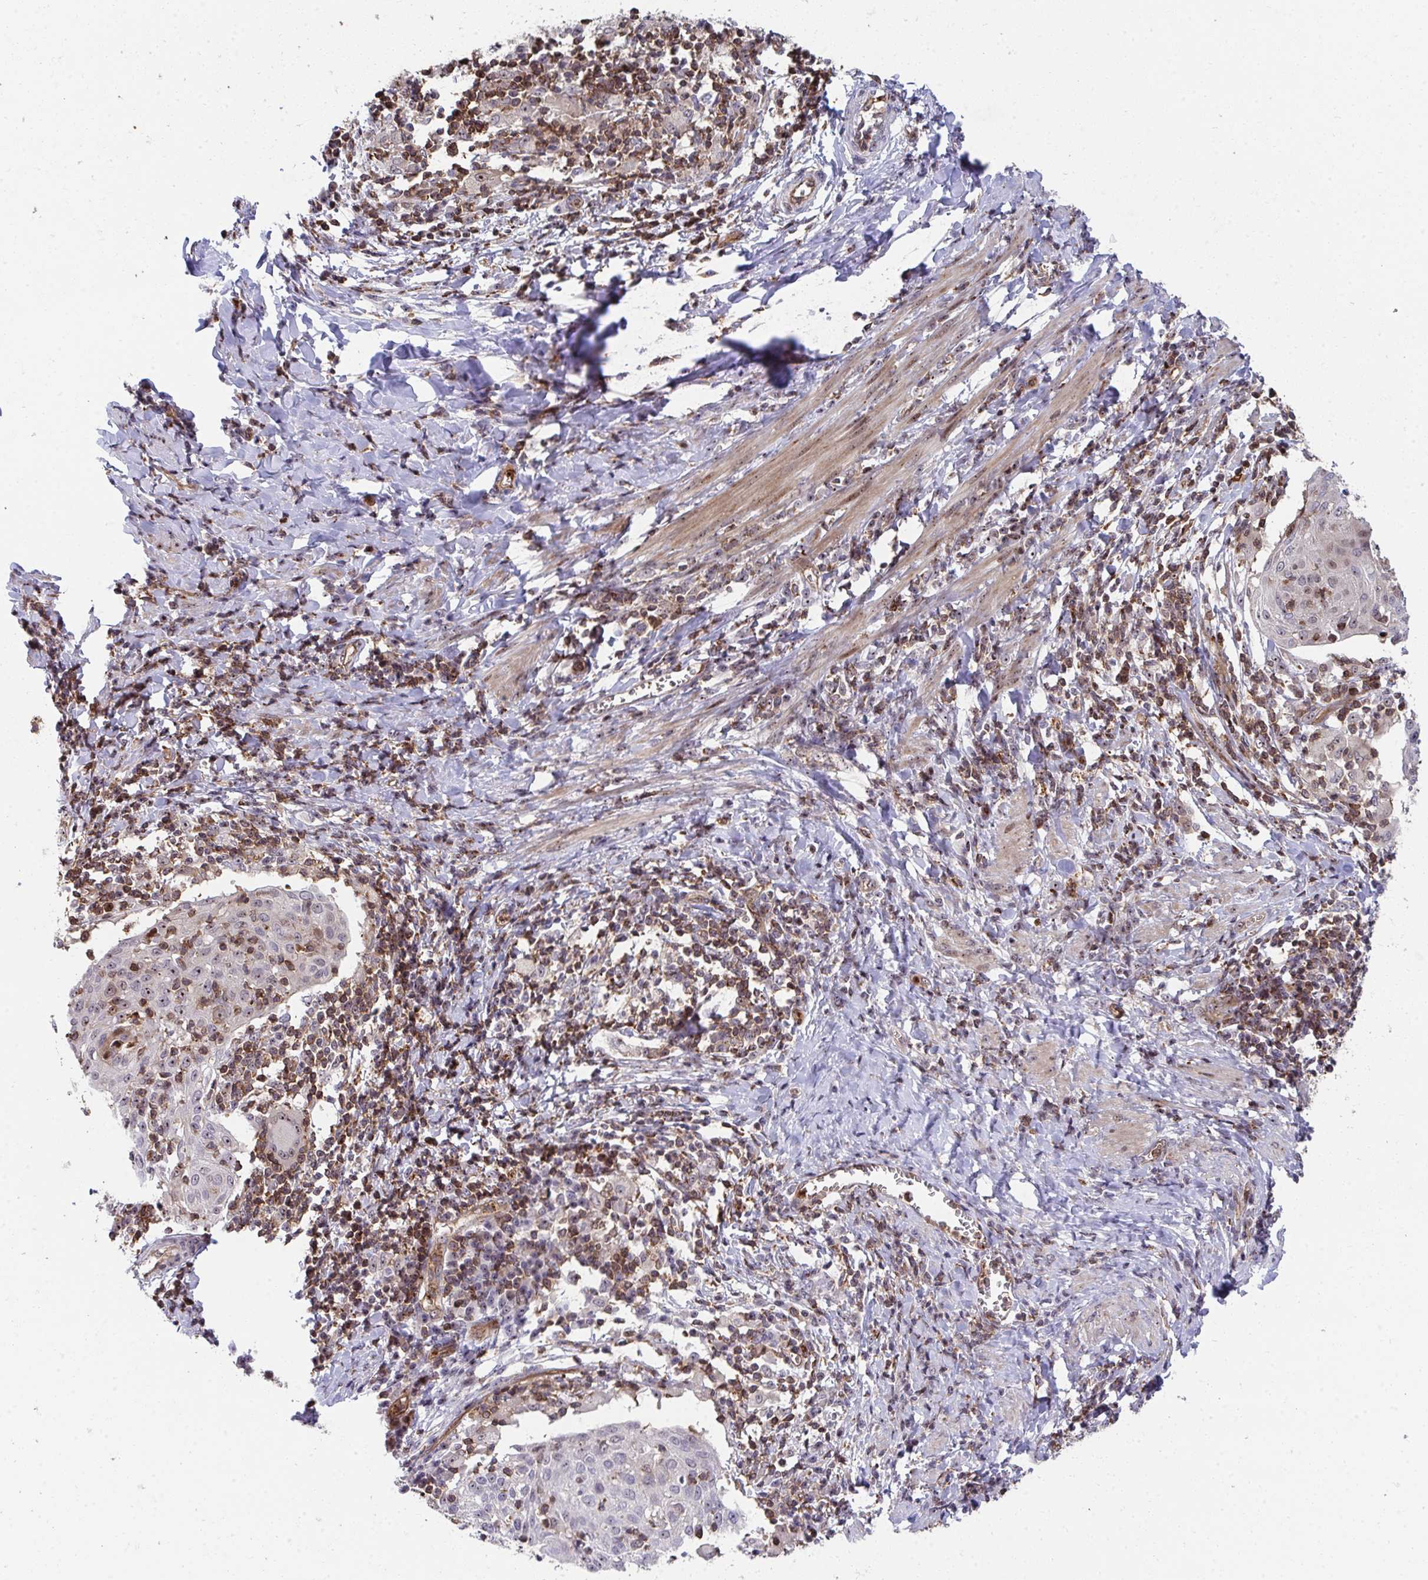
{"staining": {"intensity": "weak", "quantity": "25%-75%", "location": "nuclear"}, "tissue": "cervical cancer", "cell_type": "Tumor cells", "image_type": "cancer", "snomed": [{"axis": "morphology", "description": "Squamous cell carcinoma, NOS"}, {"axis": "topography", "description": "Cervix"}], "caption": "IHC (DAB (3,3'-diaminobenzidine)) staining of human cervical cancer (squamous cell carcinoma) demonstrates weak nuclear protein positivity in about 25%-75% of tumor cells. The staining is performed using DAB brown chromogen to label protein expression. The nuclei are counter-stained blue using hematoxylin.", "gene": "FOXN3", "patient": {"sex": "female", "age": 52}}